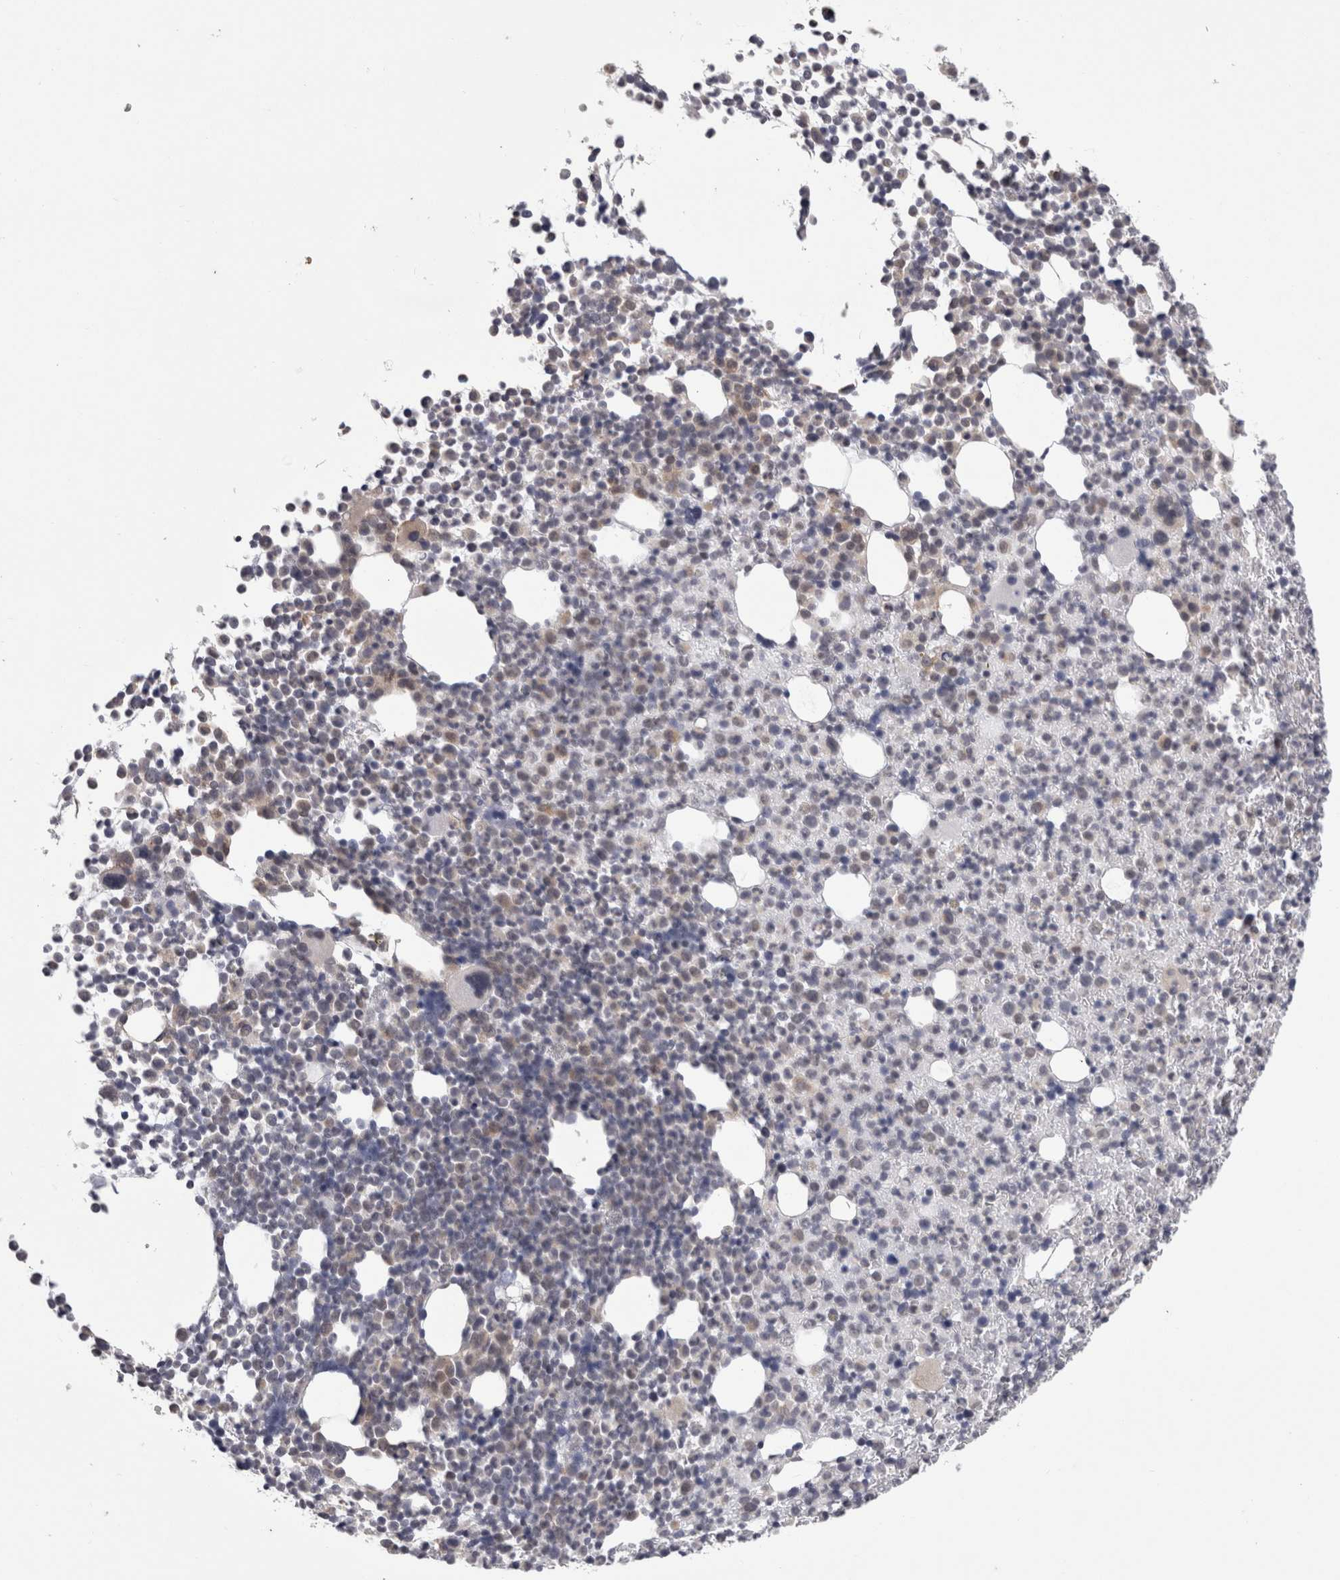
{"staining": {"intensity": "negative", "quantity": "none", "location": "none"}, "tissue": "bone marrow", "cell_type": "Hematopoietic cells", "image_type": "normal", "snomed": [{"axis": "morphology", "description": "Normal tissue, NOS"}, {"axis": "morphology", "description": "Inflammation, NOS"}, {"axis": "topography", "description": "Bone marrow"}], "caption": "Immunohistochemistry image of unremarkable human bone marrow stained for a protein (brown), which displays no staining in hematopoietic cells.", "gene": "LYZL6", "patient": {"sex": "male", "age": 34}}